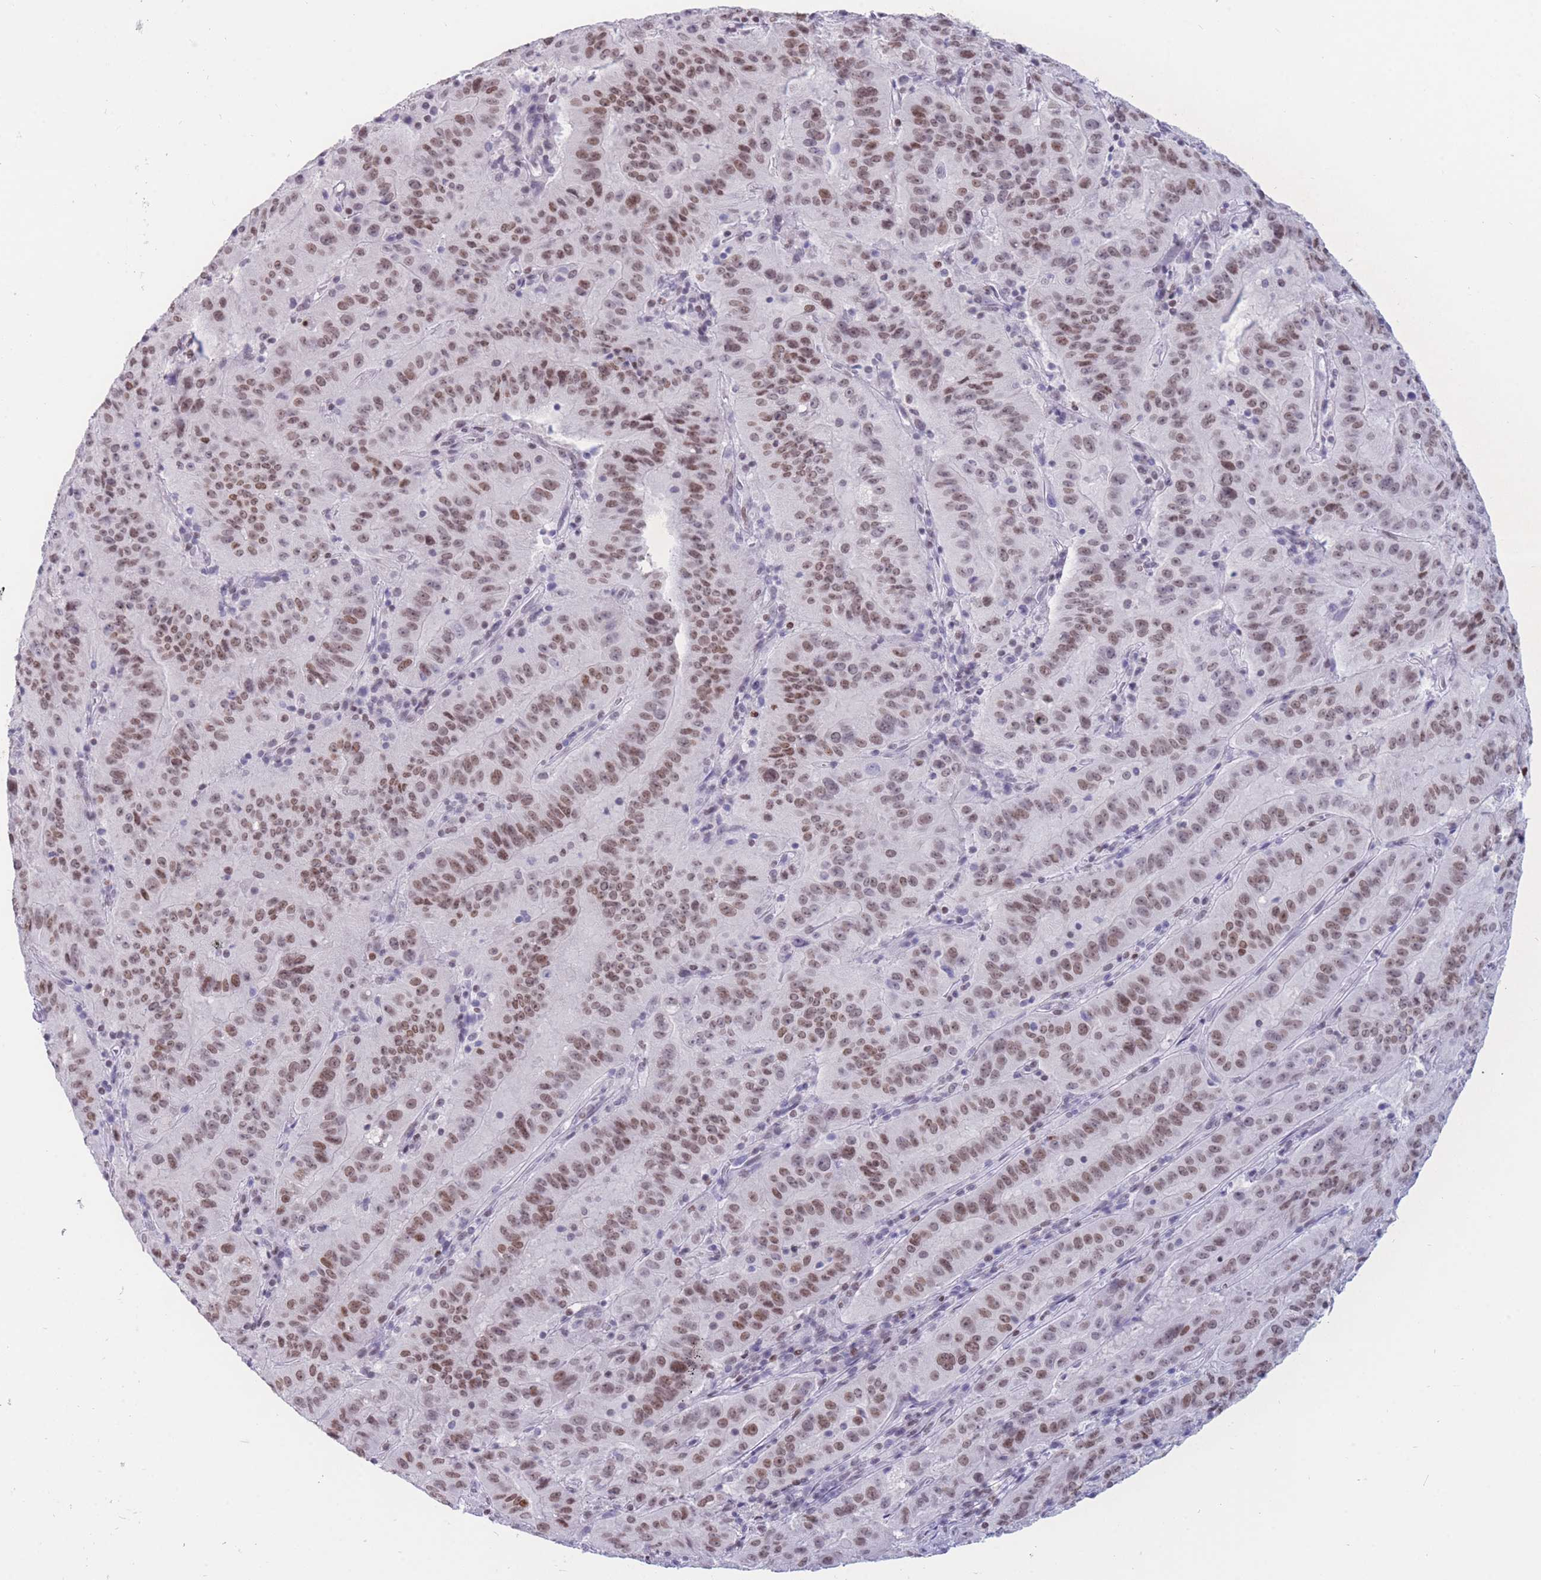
{"staining": {"intensity": "moderate", "quantity": ">75%", "location": "nuclear"}, "tissue": "pancreatic cancer", "cell_type": "Tumor cells", "image_type": "cancer", "snomed": [{"axis": "morphology", "description": "Adenocarcinoma, NOS"}, {"axis": "topography", "description": "Pancreas"}], "caption": "This photomicrograph shows IHC staining of pancreatic cancer, with medium moderate nuclear positivity in about >75% of tumor cells.", "gene": "HMGN1", "patient": {"sex": "male", "age": 63}}